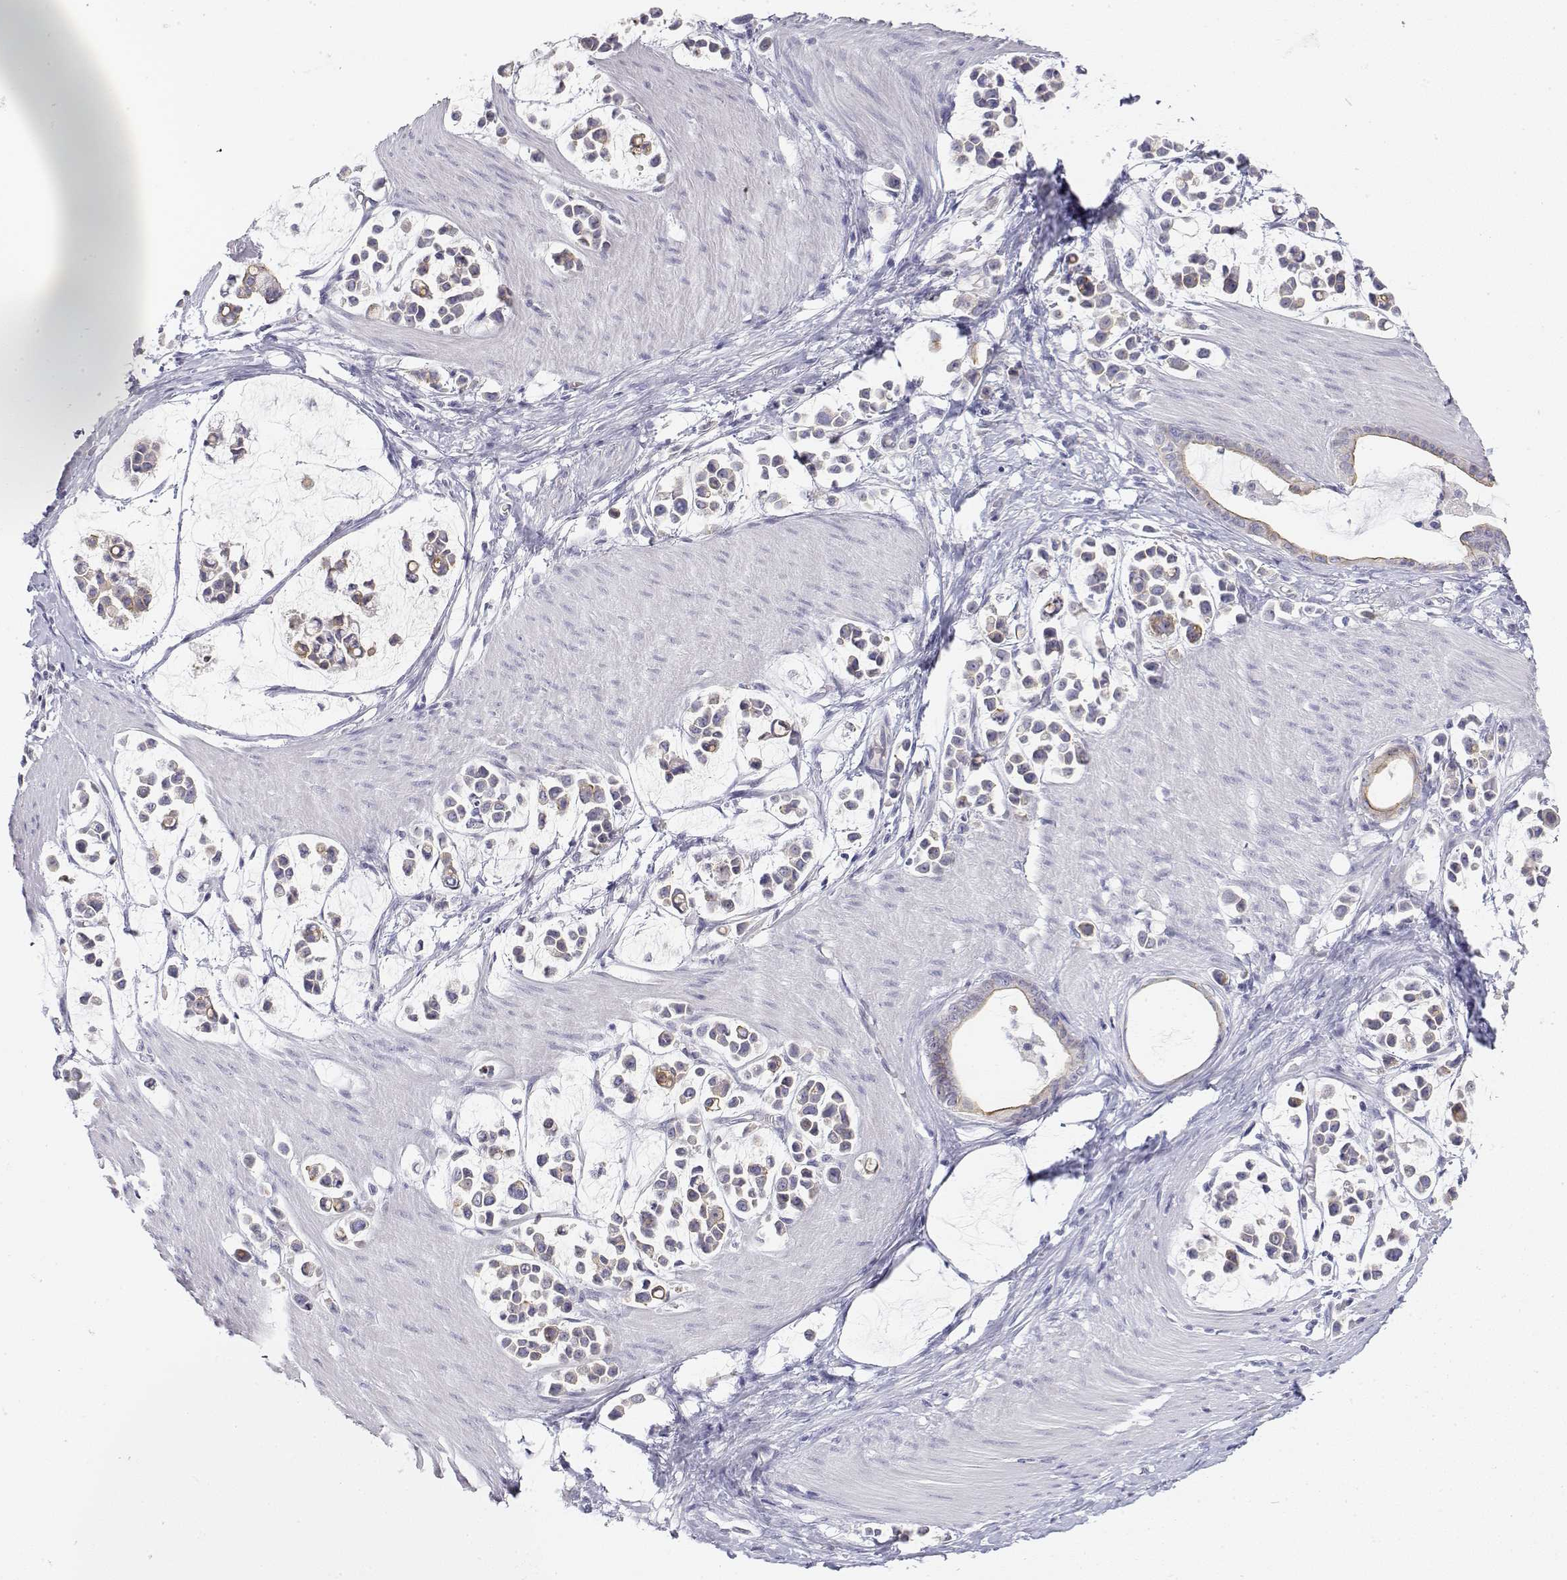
{"staining": {"intensity": "negative", "quantity": "none", "location": "none"}, "tissue": "stomach cancer", "cell_type": "Tumor cells", "image_type": "cancer", "snomed": [{"axis": "morphology", "description": "Adenocarcinoma, NOS"}, {"axis": "topography", "description": "Stomach"}], "caption": "High power microscopy micrograph of an immunohistochemistry micrograph of stomach cancer, revealing no significant staining in tumor cells.", "gene": "MISP", "patient": {"sex": "male", "age": 82}}